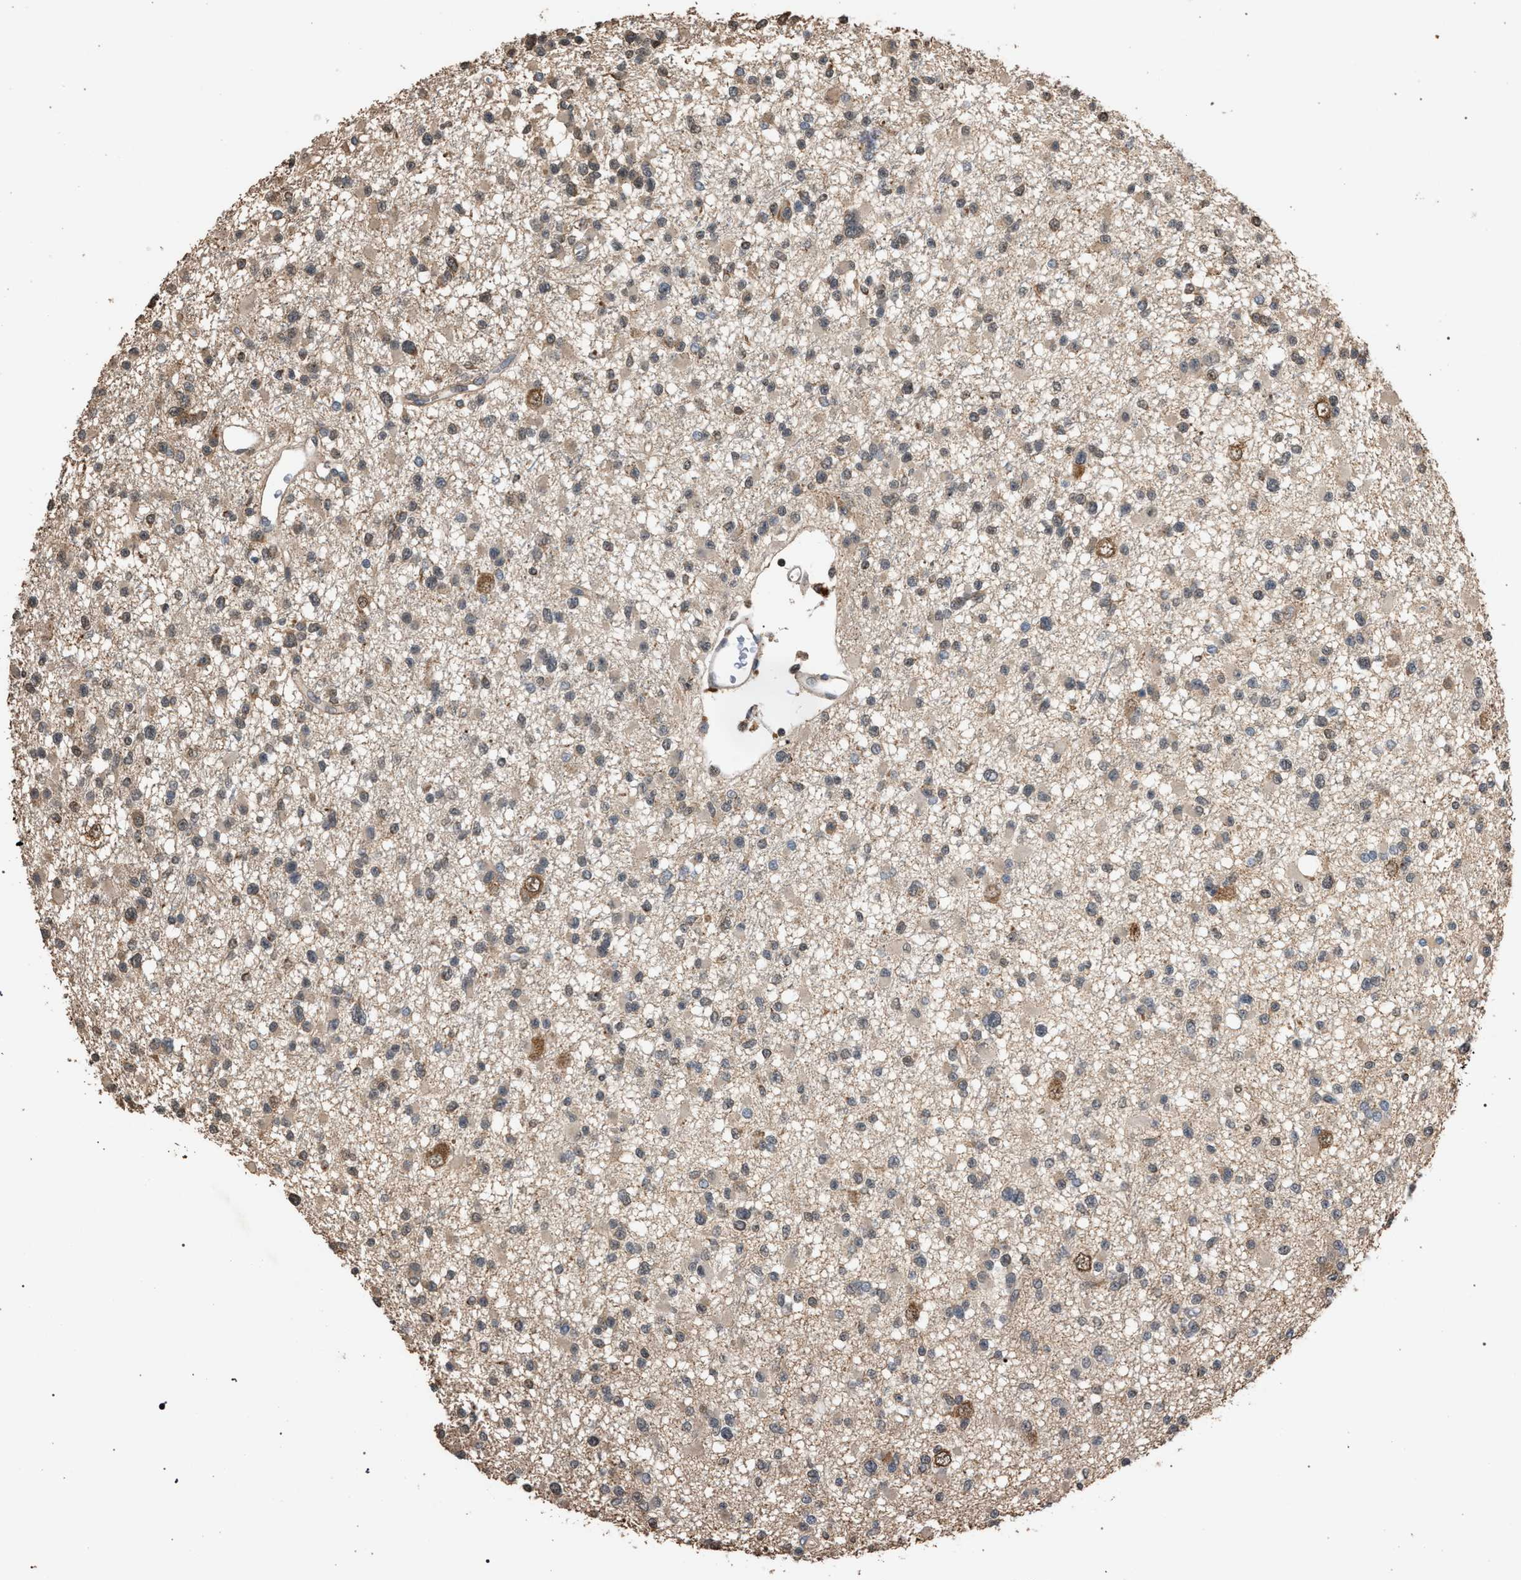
{"staining": {"intensity": "weak", "quantity": "25%-75%", "location": "cytoplasmic/membranous,nuclear"}, "tissue": "glioma", "cell_type": "Tumor cells", "image_type": "cancer", "snomed": [{"axis": "morphology", "description": "Glioma, malignant, Low grade"}, {"axis": "topography", "description": "Brain"}], "caption": "Protein staining of glioma tissue shows weak cytoplasmic/membranous and nuclear positivity in approximately 25%-75% of tumor cells. Nuclei are stained in blue.", "gene": "NAA35", "patient": {"sex": "female", "age": 22}}